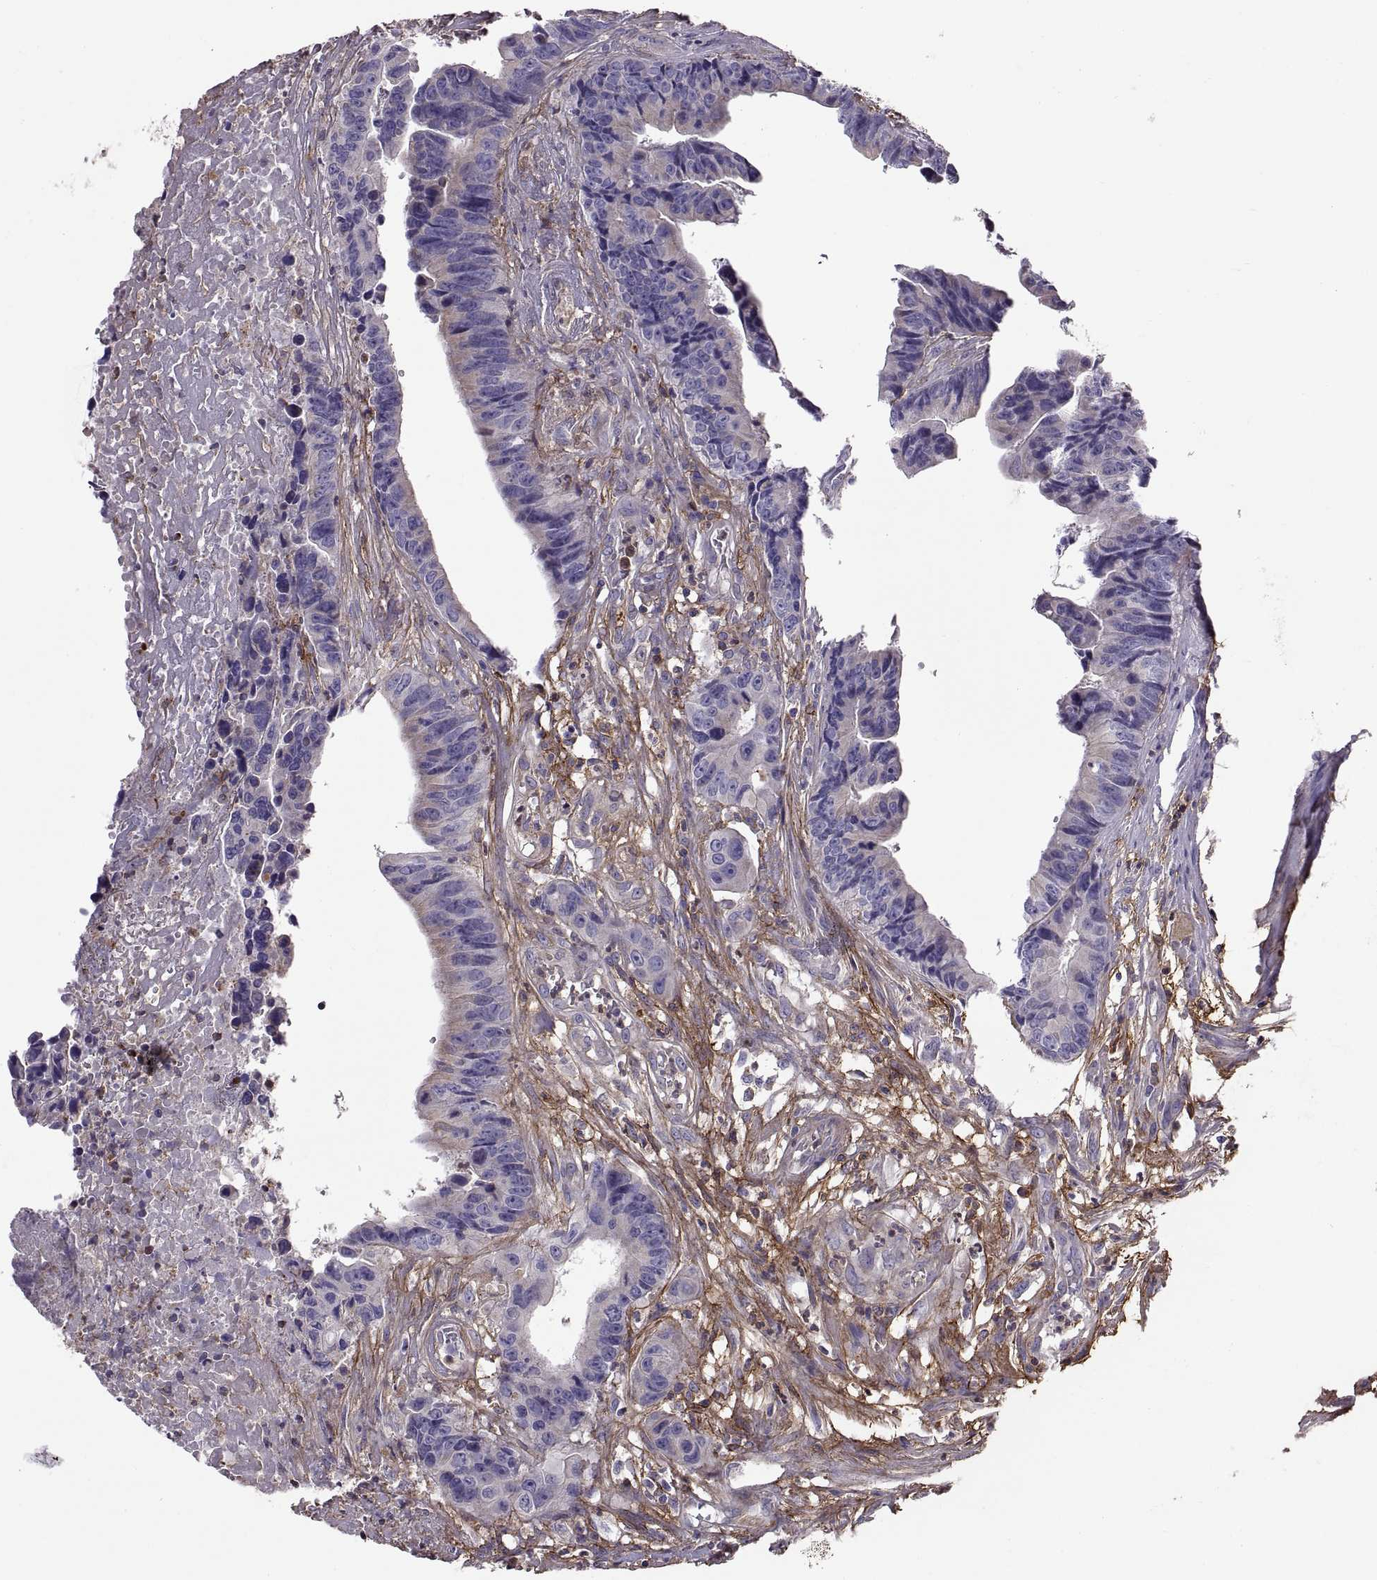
{"staining": {"intensity": "weak", "quantity": "<25%", "location": "cytoplasmic/membranous"}, "tissue": "colorectal cancer", "cell_type": "Tumor cells", "image_type": "cancer", "snomed": [{"axis": "morphology", "description": "Adenocarcinoma, NOS"}, {"axis": "topography", "description": "Colon"}], "caption": "Colorectal adenocarcinoma stained for a protein using IHC reveals no positivity tumor cells.", "gene": "EMILIN2", "patient": {"sex": "female", "age": 87}}